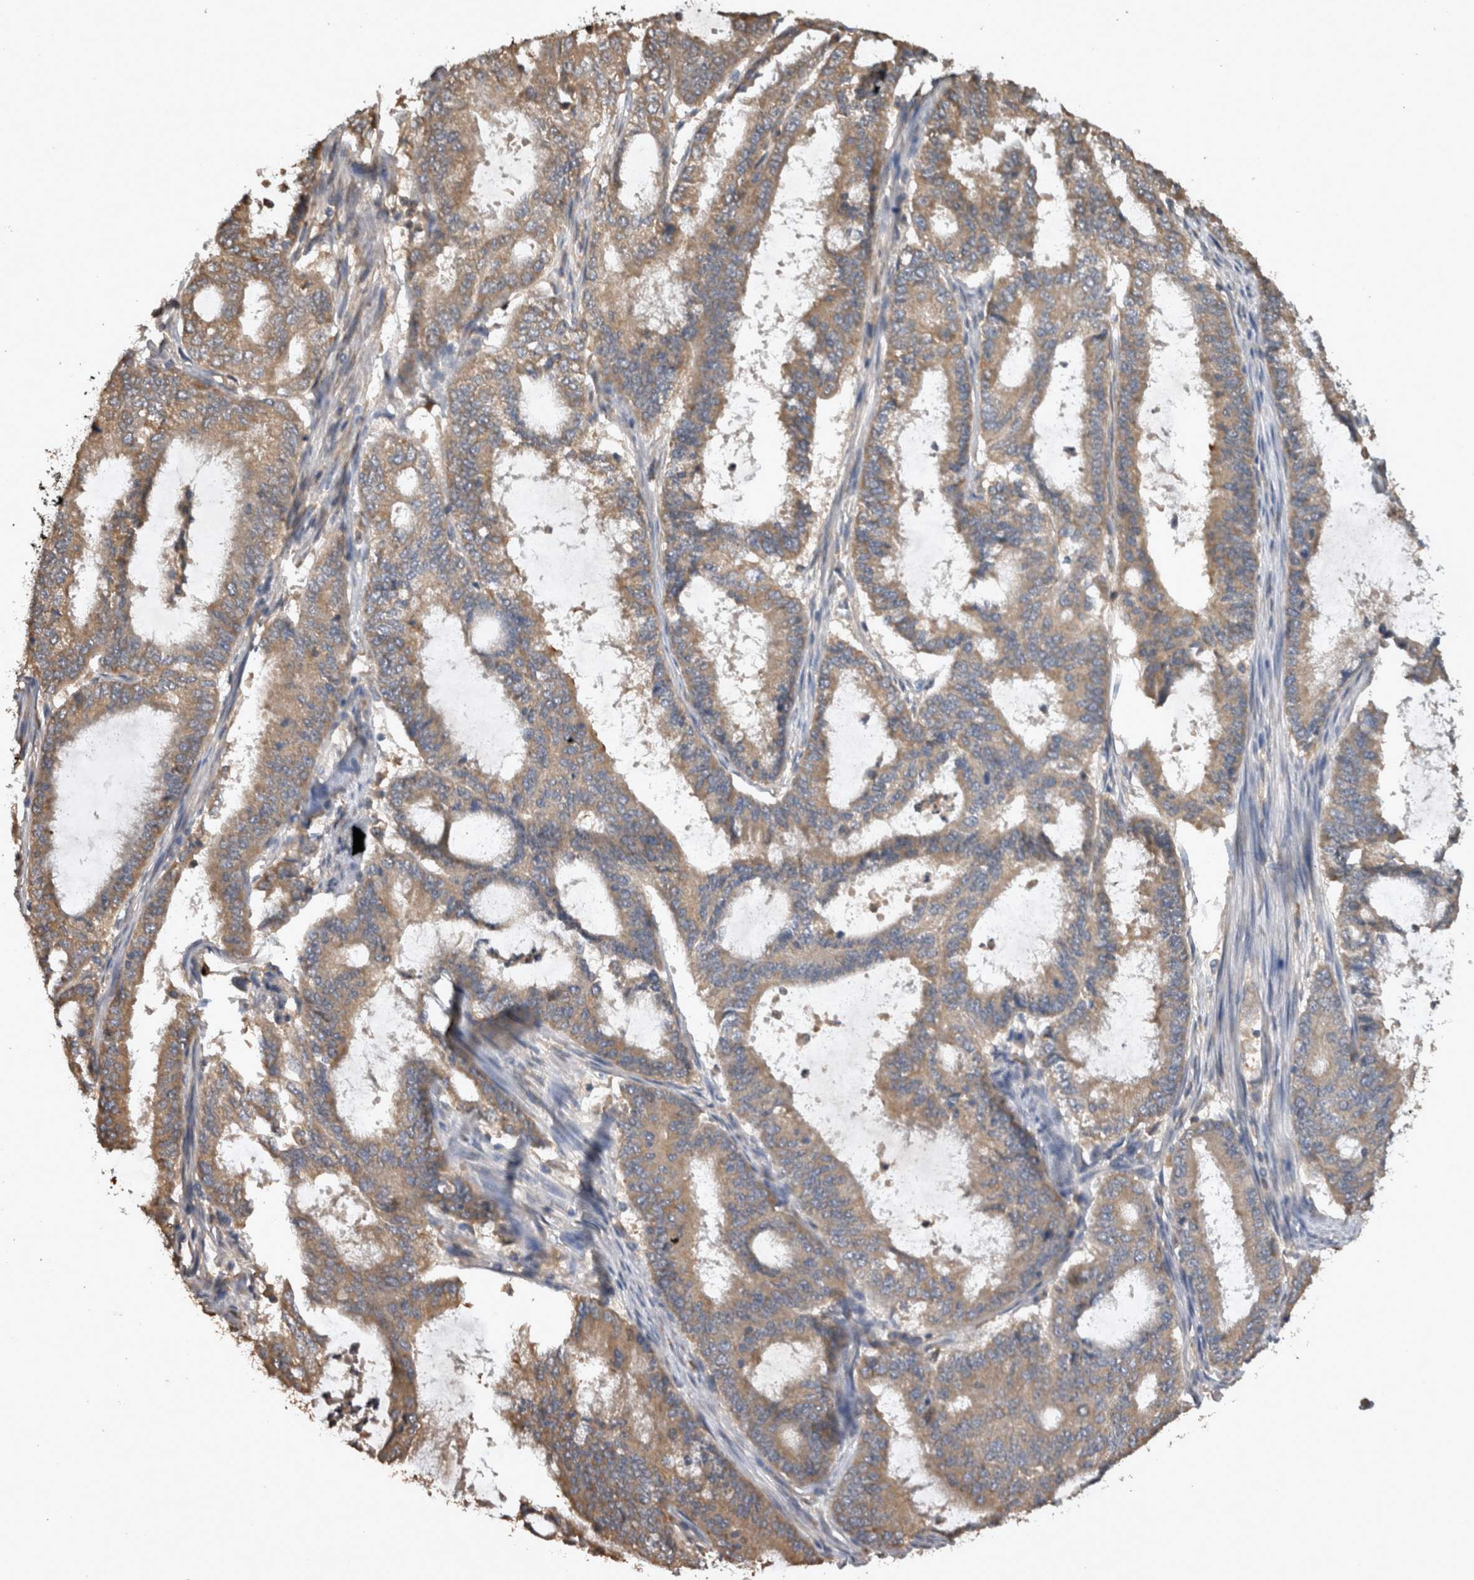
{"staining": {"intensity": "weak", "quantity": ">75%", "location": "cytoplasmic/membranous"}, "tissue": "endometrial cancer", "cell_type": "Tumor cells", "image_type": "cancer", "snomed": [{"axis": "morphology", "description": "Adenocarcinoma, NOS"}, {"axis": "topography", "description": "Endometrium"}], "caption": "An immunohistochemistry micrograph of neoplastic tissue is shown. Protein staining in brown labels weak cytoplasmic/membranous positivity in adenocarcinoma (endometrial) within tumor cells.", "gene": "TMED7", "patient": {"sex": "female", "age": 51}}